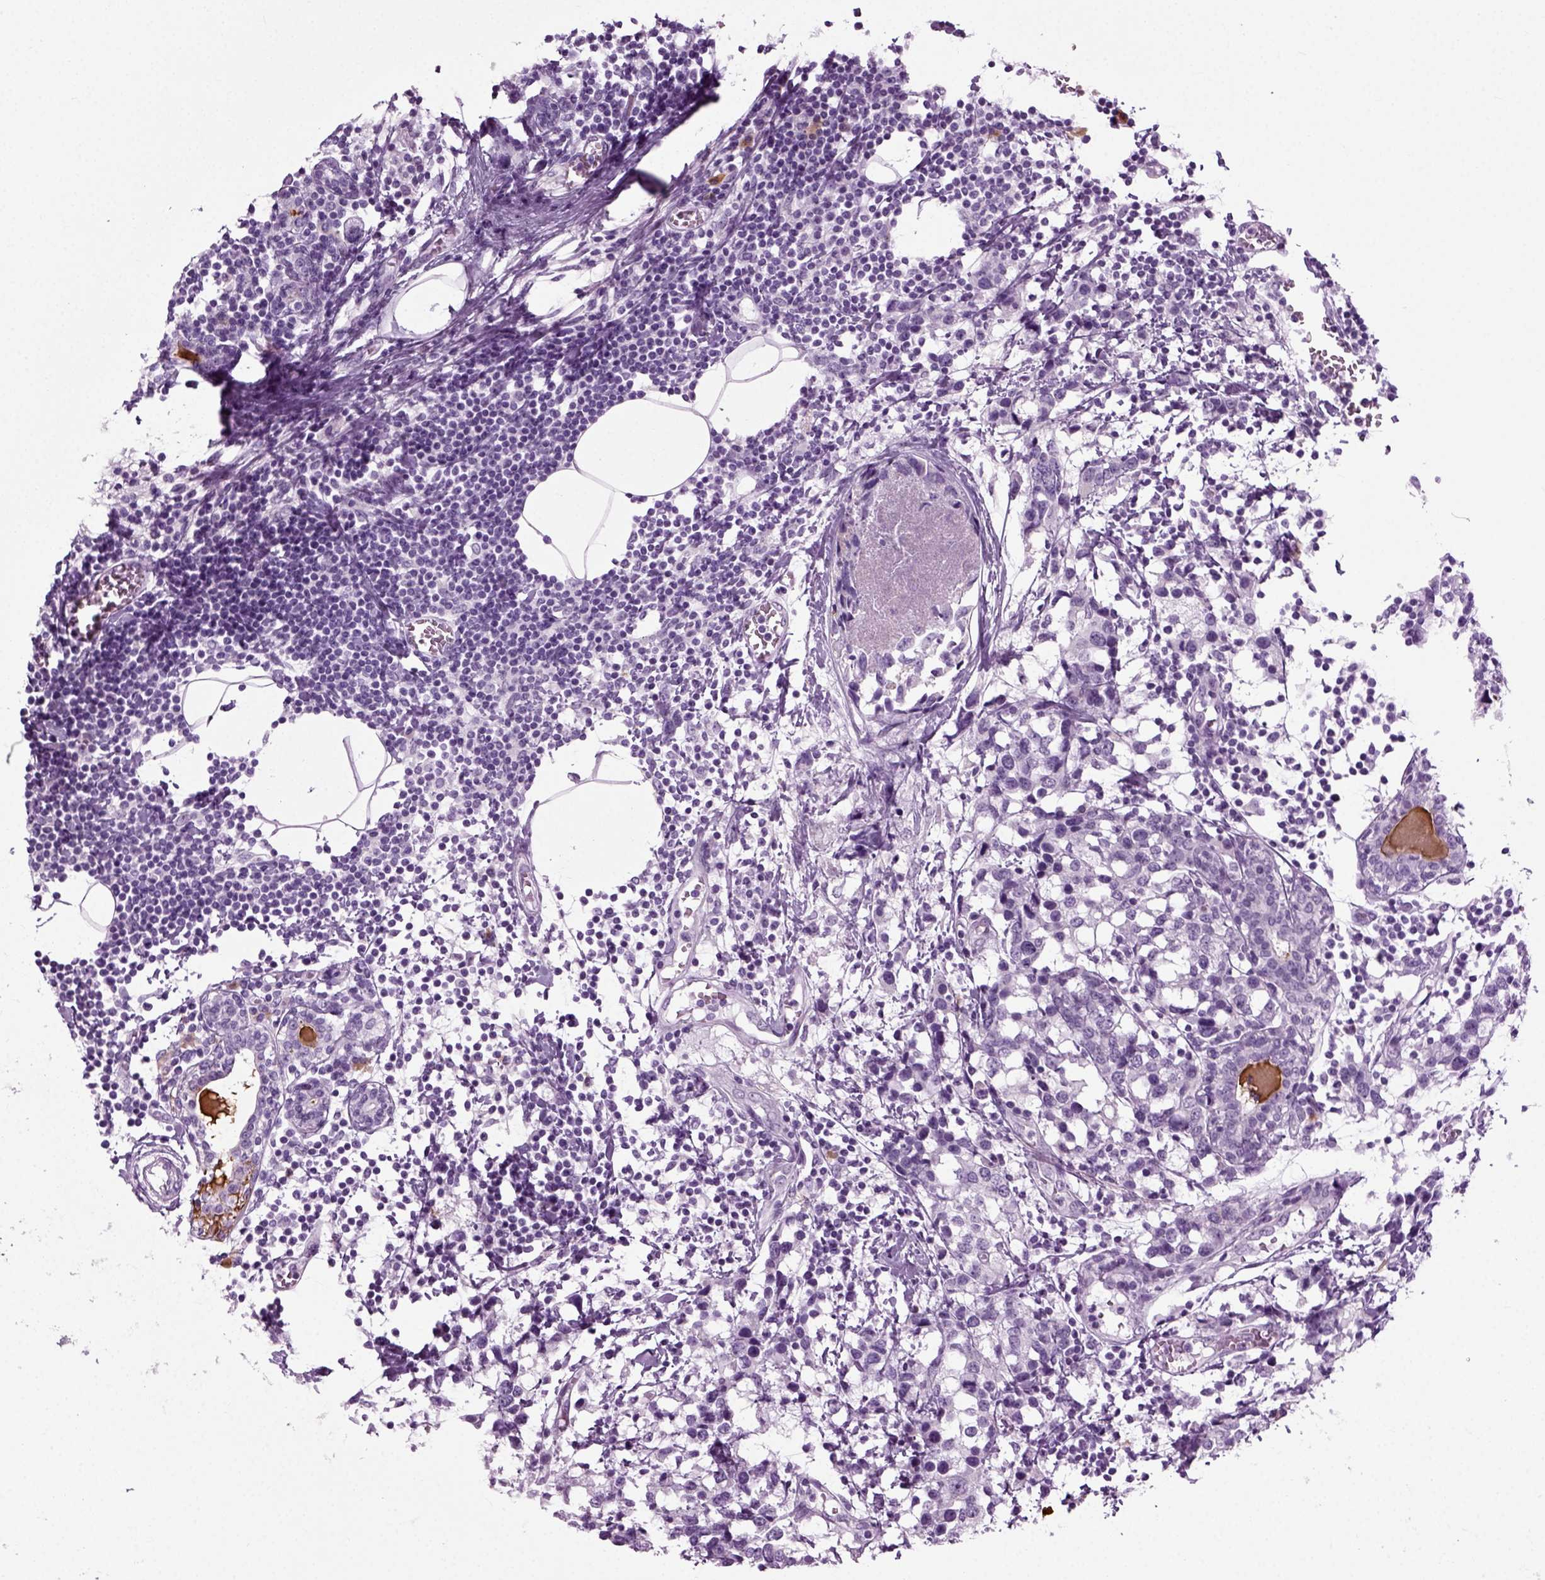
{"staining": {"intensity": "negative", "quantity": "none", "location": "none"}, "tissue": "breast cancer", "cell_type": "Tumor cells", "image_type": "cancer", "snomed": [{"axis": "morphology", "description": "Lobular carcinoma"}, {"axis": "topography", "description": "Breast"}], "caption": "IHC image of neoplastic tissue: breast cancer (lobular carcinoma) stained with DAB demonstrates no significant protein expression in tumor cells.", "gene": "PRLH", "patient": {"sex": "female", "age": 59}}